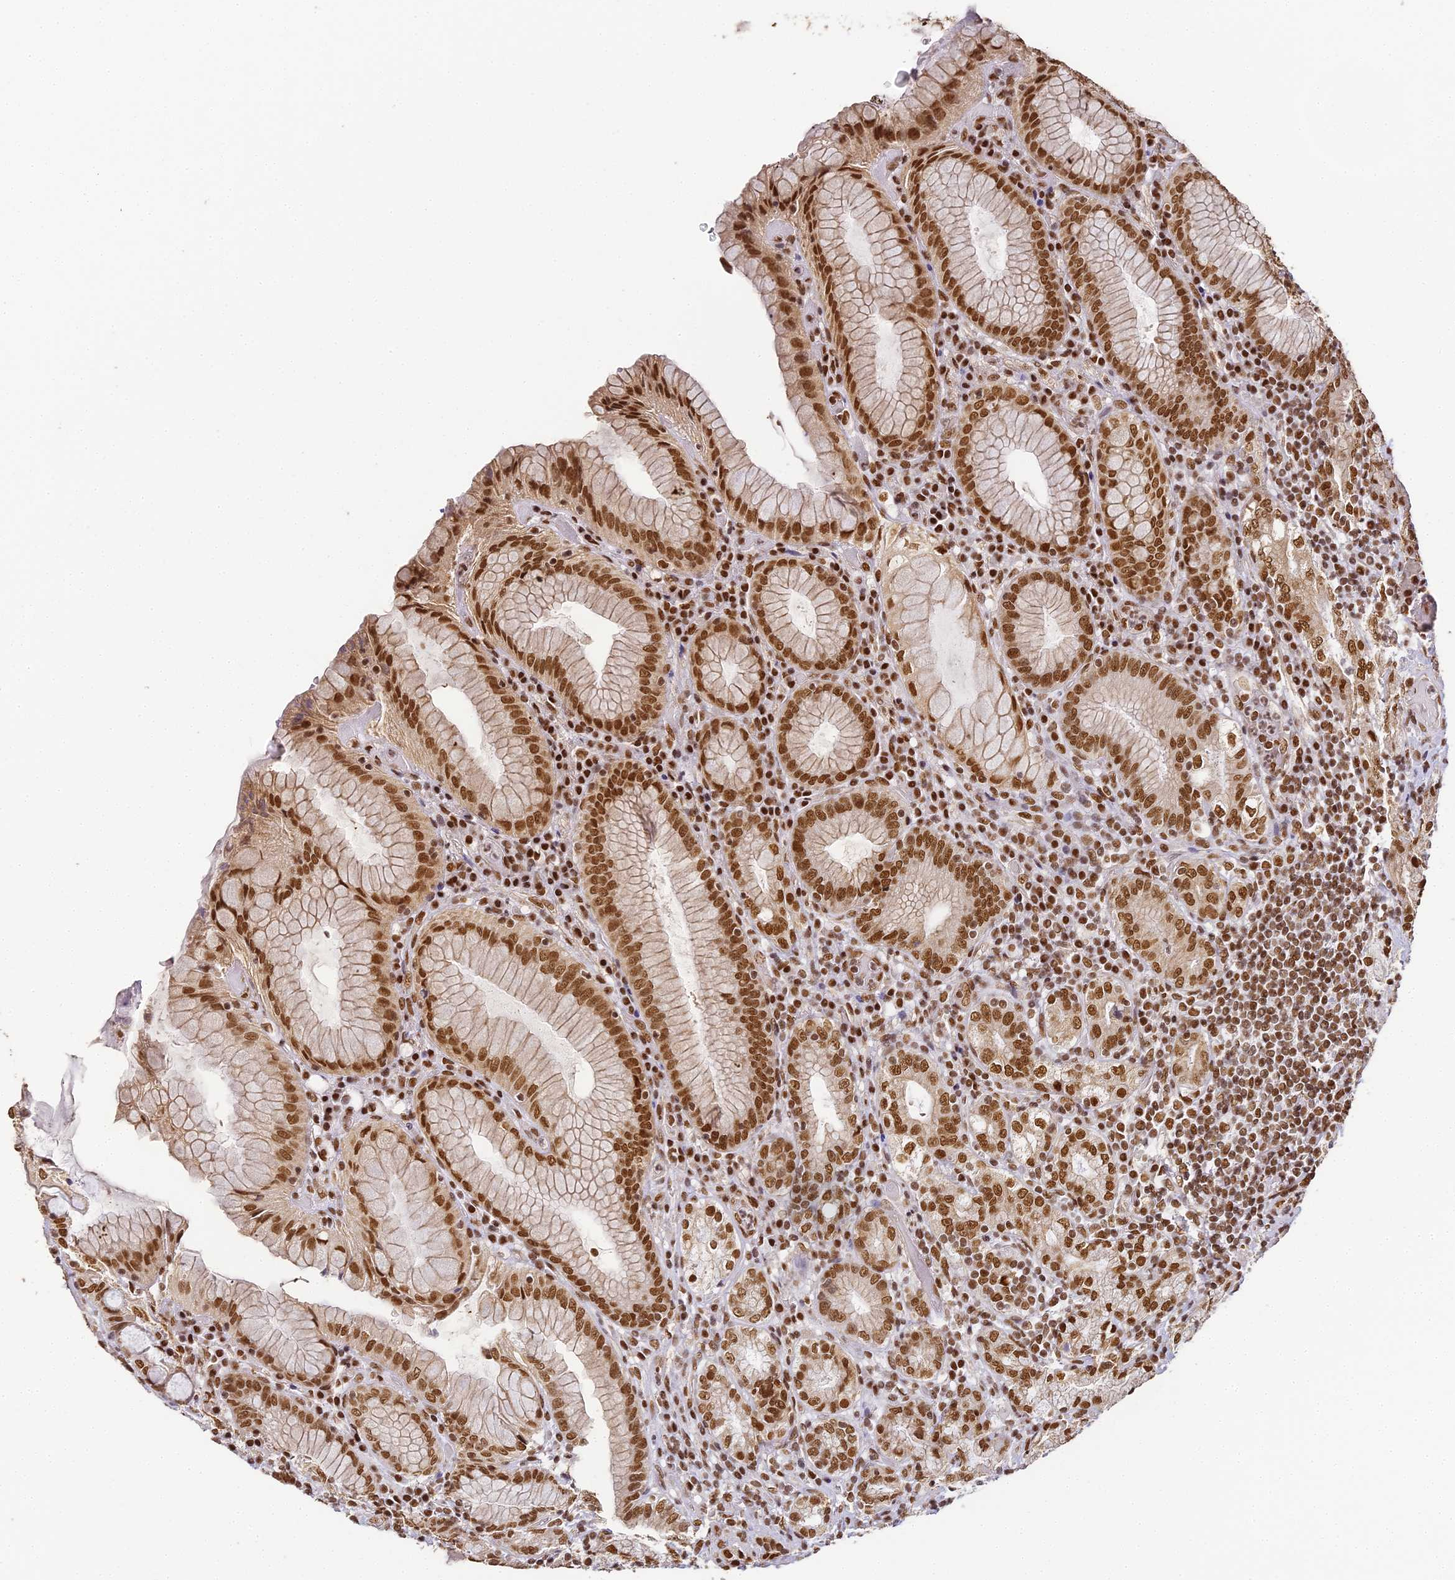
{"staining": {"intensity": "strong", "quantity": ">75%", "location": "cytoplasmic/membranous,nuclear"}, "tissue": "stomach", "cell_type": "Glandular cells", "image_type": "normal", "snomed": [{"axis": "morphology", "description": "Normal tissue, NOS"}, {"axis": "topography", "description": "Stomach, upper"}, {"axis": "topography", "description": "Stomach, lower"}], "caption": "Glandular cells demonstrate high levels of strong cytoplasmic/membranous,nuclear positivity in about >75% of cells in normal human stomach.", "gene": "HNRNPA1", "patient": {"sex": "female", "age": 76}}